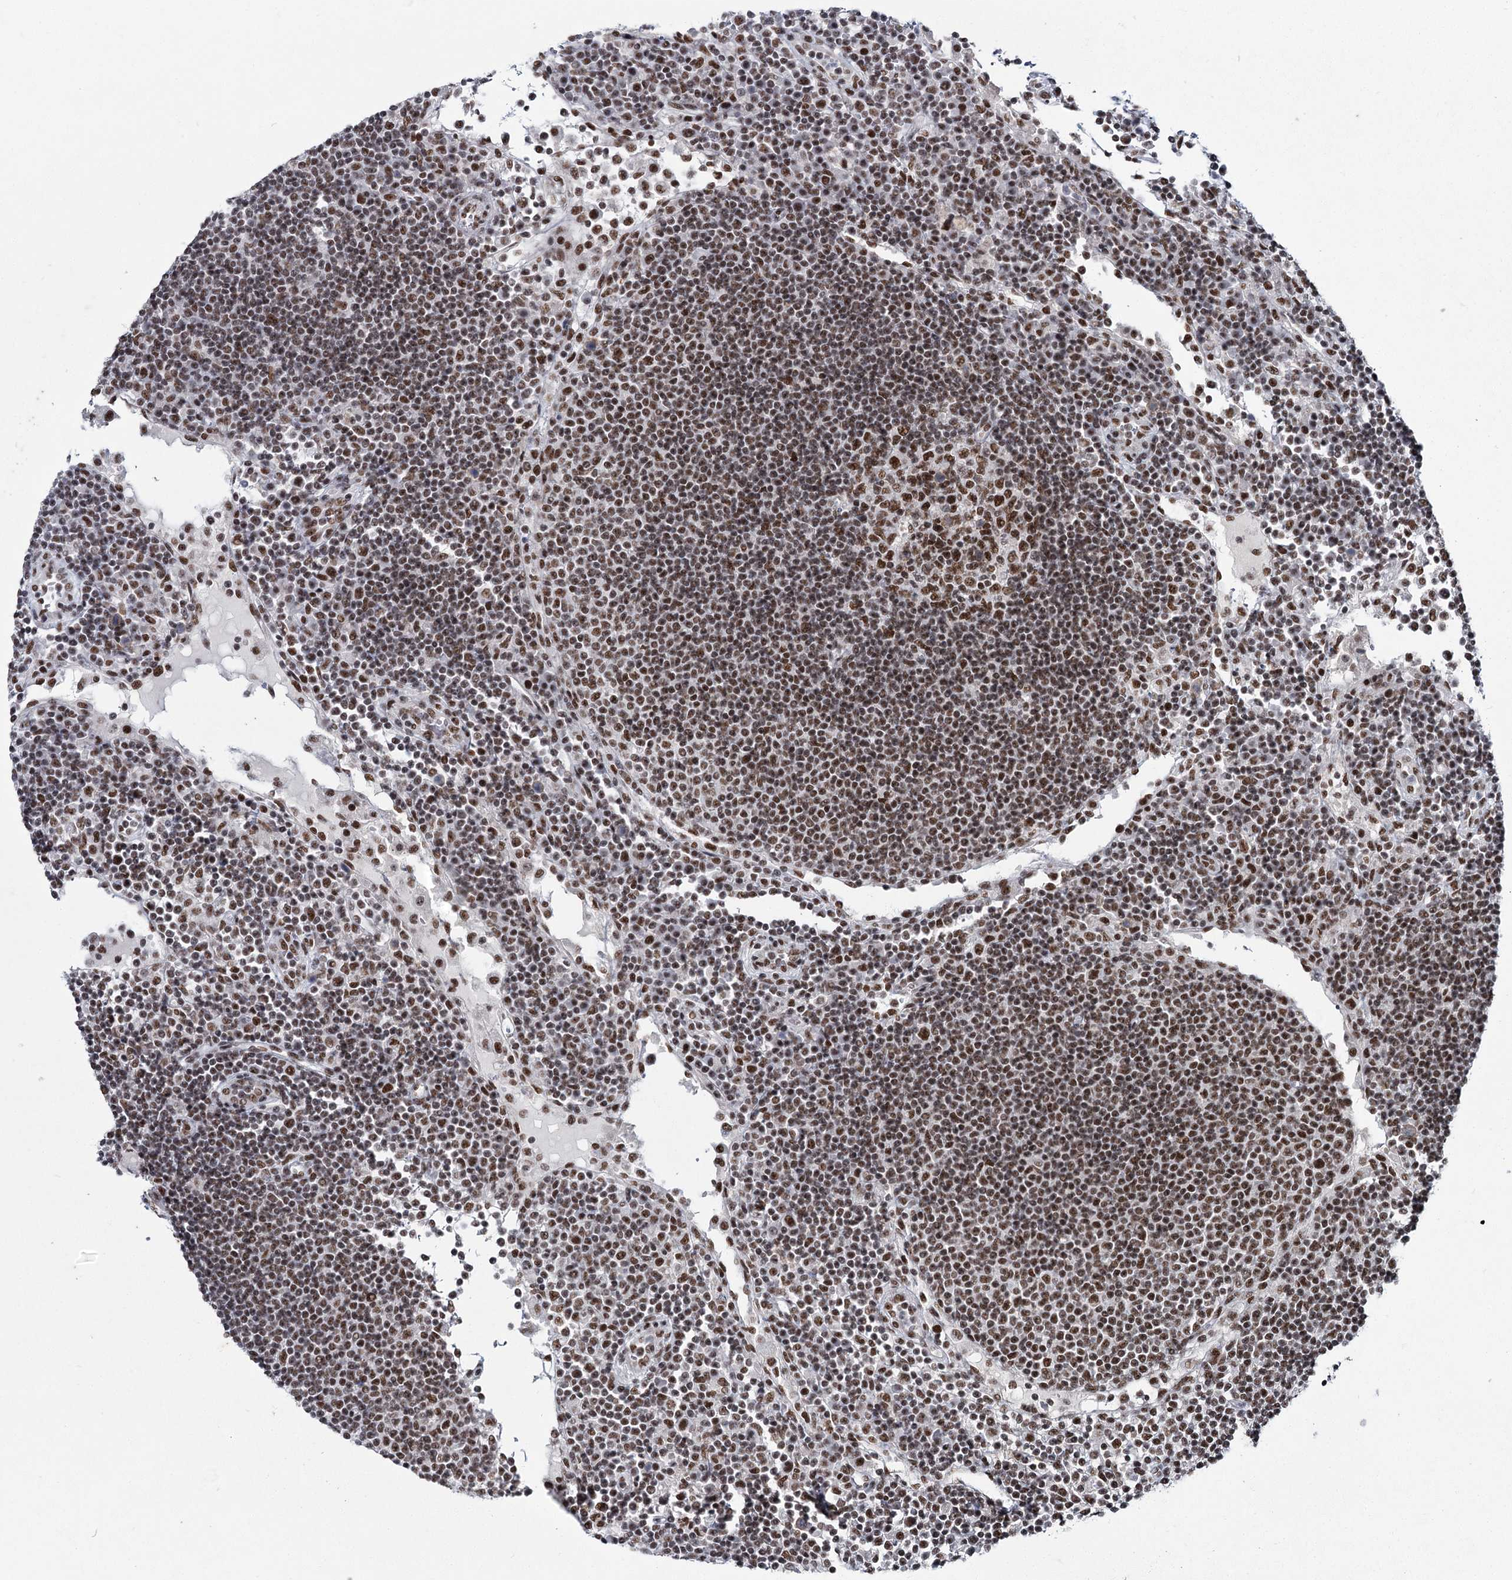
{"staining": {"intensity": "strong", "quantity": ">75%", "location": "nuclear"}, "tissue": "lymph node", "cell_type": "Germinal center cells", "image_type": "normal", "snomed": [{"axis": "morphology", "description": "Normal tissue, NOS"}, {"axis": "topography", "description": "Lymph node"}], "caption": "Approximately >75% of germinal center cells in benign lymph node demonstrate strong nuclear protein staining as visualized by brown immunohistochemical staining.", "gene": "SCAF8", "patient": {"sex": "female", "age": 53}}